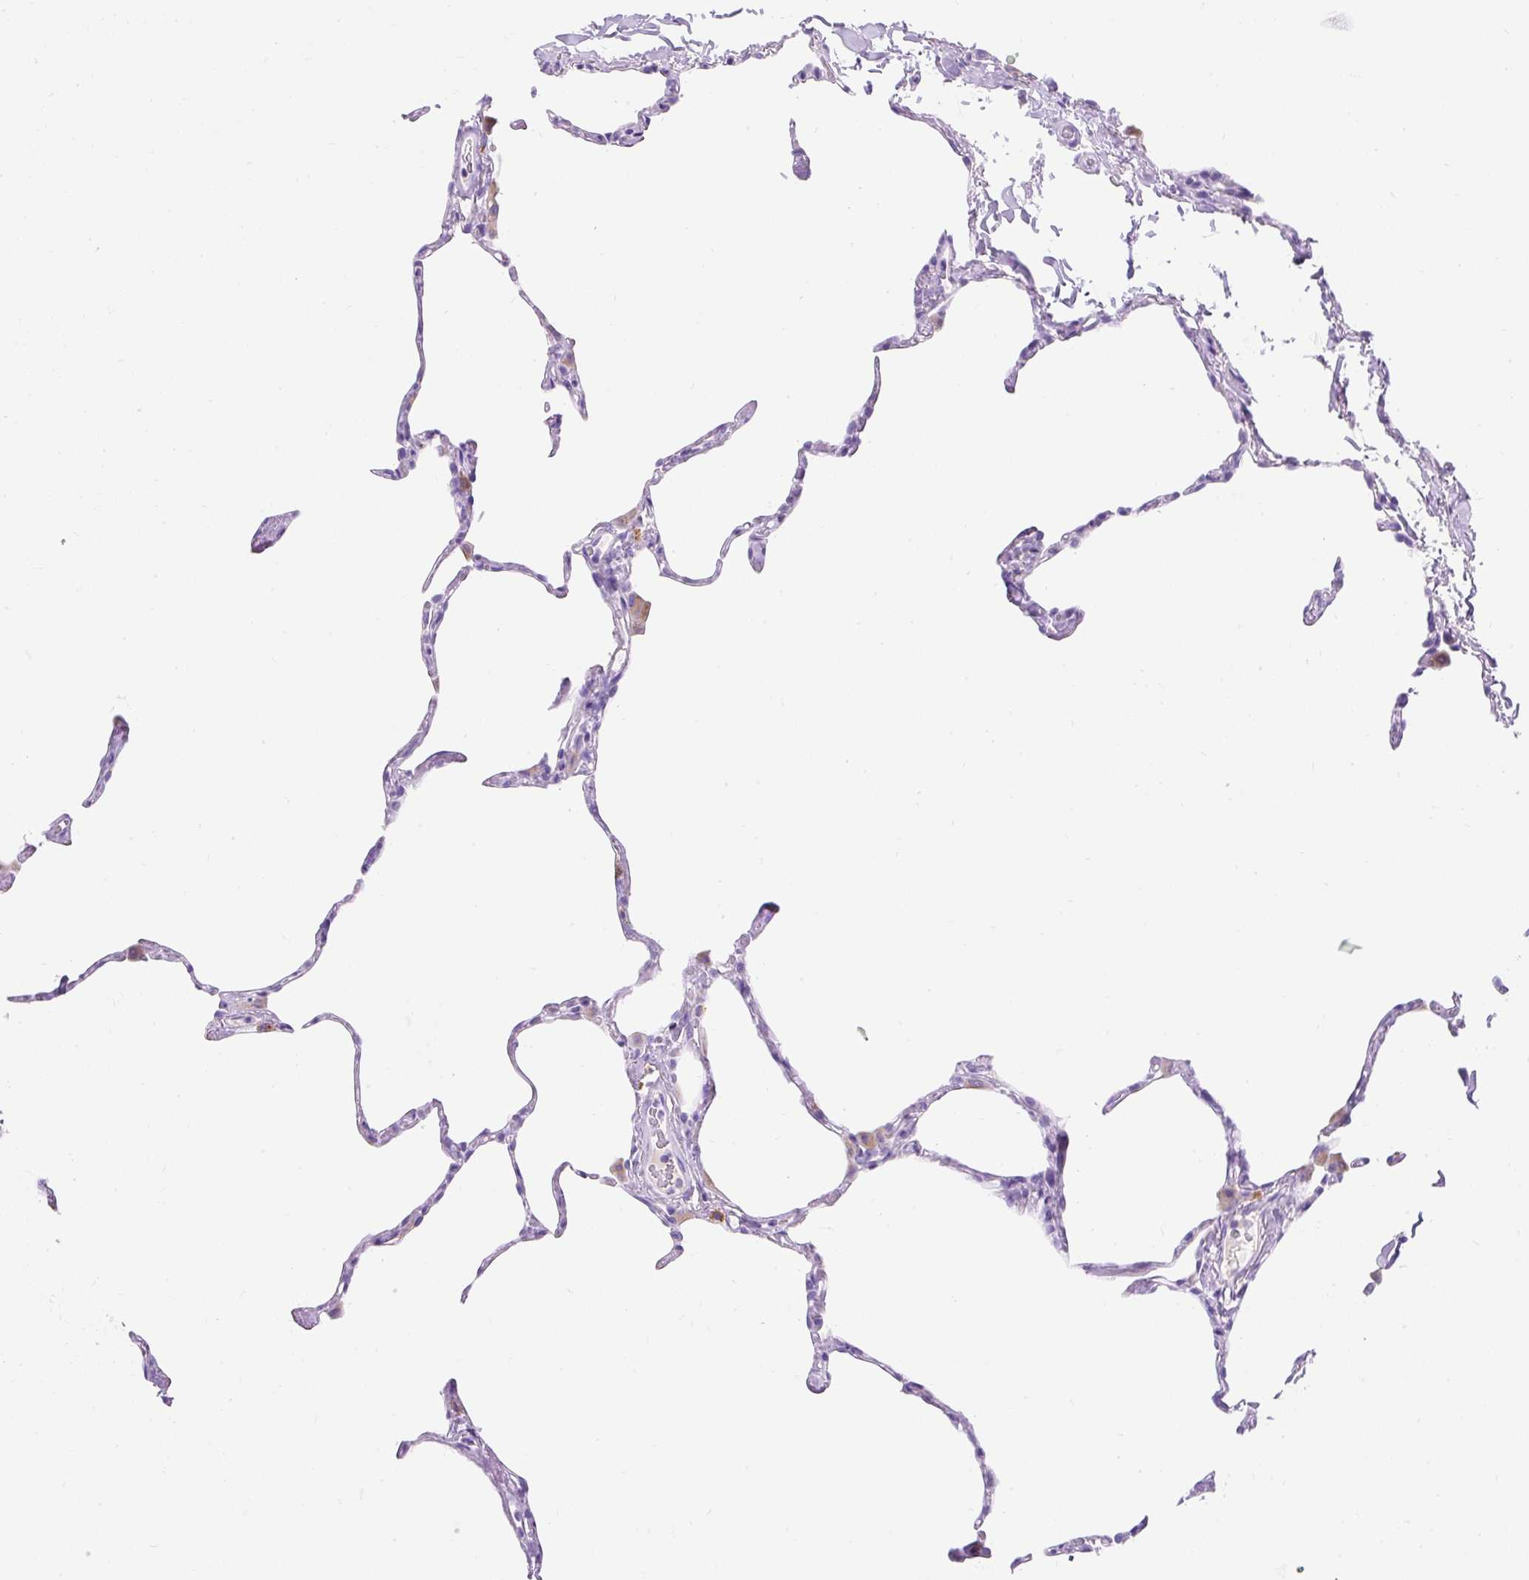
{"staining": {"intensity": "moderate", "quantity": "<25%", "location": "cytoplasmic/membranous"}, "tissue": "lung", "cell_type": "Alveolar cells", "image_type": "normal", "snomed": [{"axis": "morphology", "description": "Normal tissue, NOS"}, {"axis": "topography", "description": "Lung"}], "caption": "High-magnification brightfield microscopy of normal lung stained with DAB (brown) and counterstained with hematoxylin (blue). alveolar cells exhibit moderate cytoplasmic/membranous staining is identified in approximately<25% of cells. (brown staining indicates protein expression, while blue staining denotes nuclei).", "gene": "HEXB", "patient": {"sex": "male", "age": 65}}